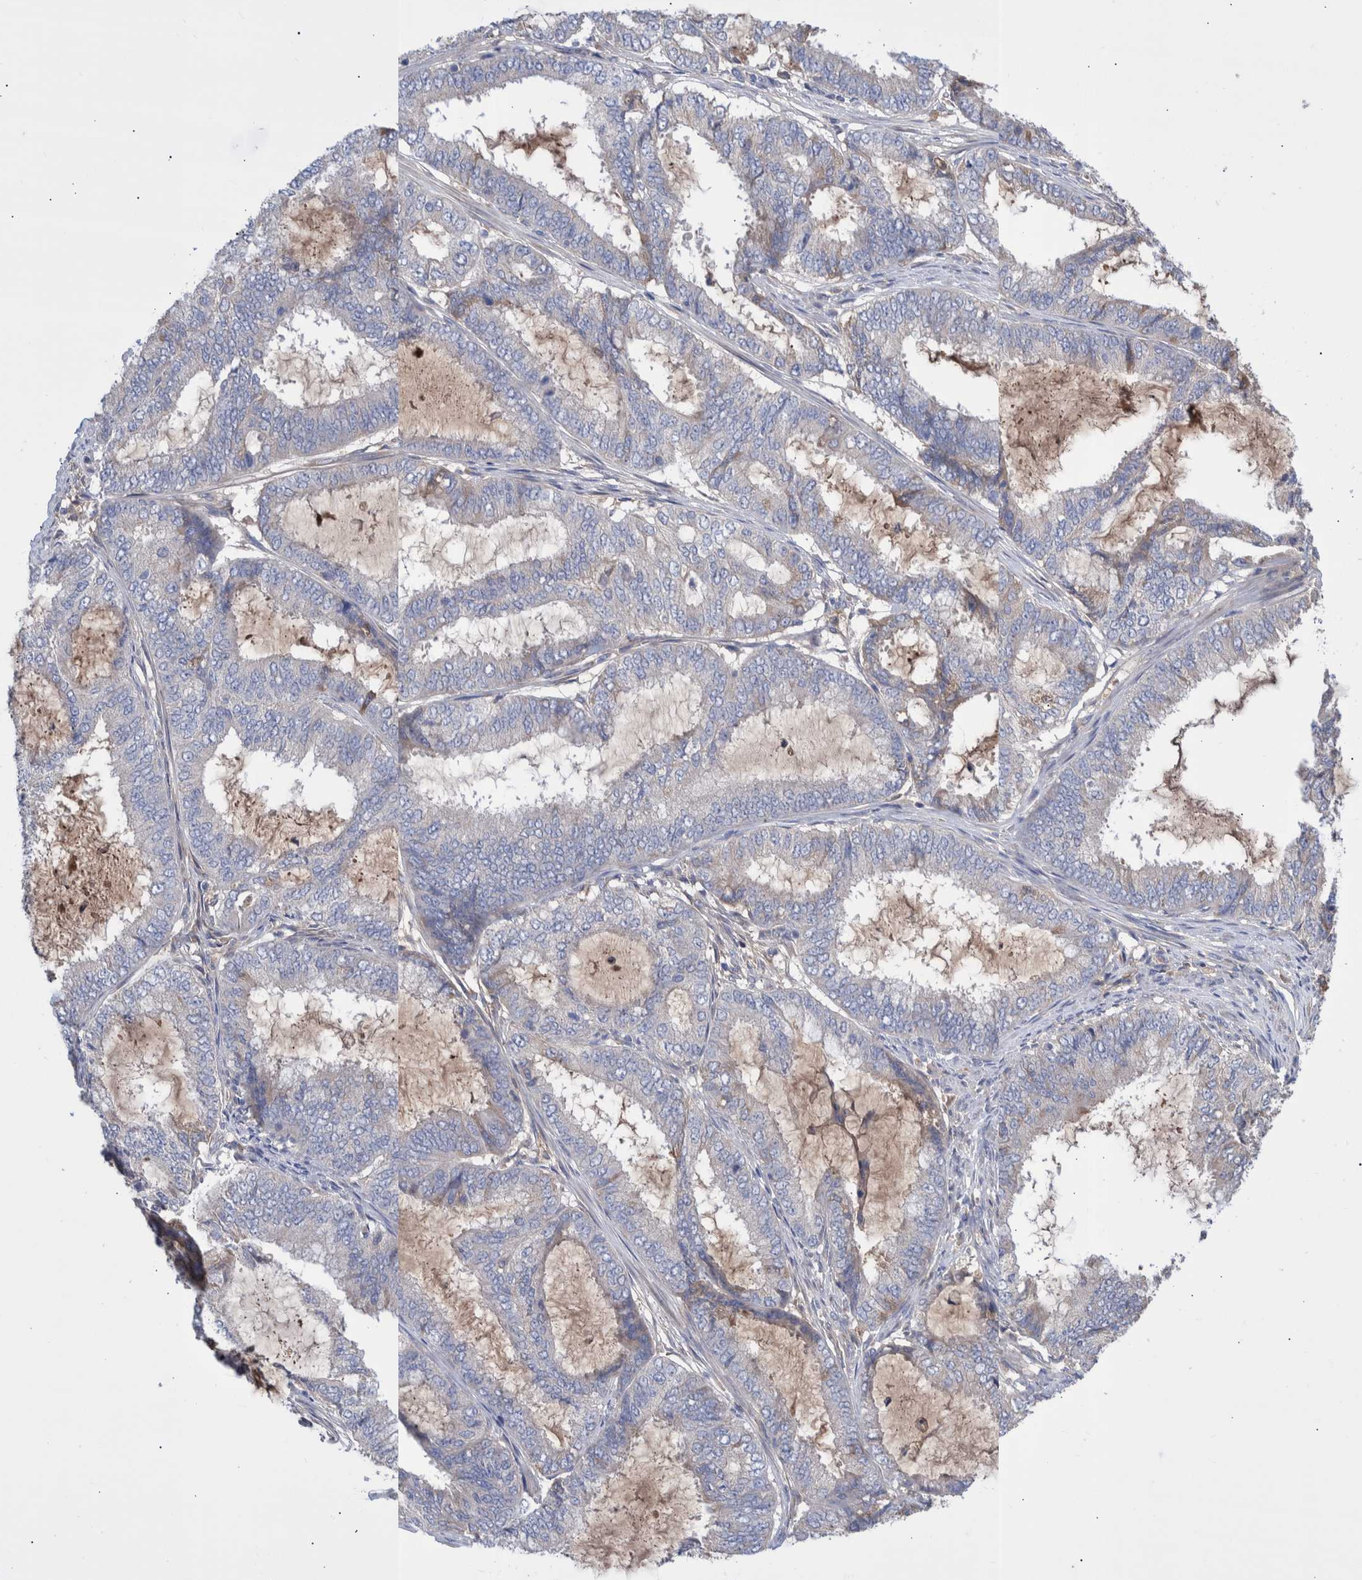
{"staining": {"intensity": "negative", "quantity": "none", "location": "none"}, "tissue": "endometrial cancer", "cell_type": "Tumor cells", "image_type": "cancer", "snomed": [{"axis": "morphology", "description": "Adenocarcinoma, NOS"}, {"axis": "topography", "description": "Endometrium"}], "caption": "This is an IHC photomicrograph of human adenocarcinoma (endometrial). There is no expression in tumor cells.", "gene": "DLL4", "patient": {"sex": "female", "age": 51}}